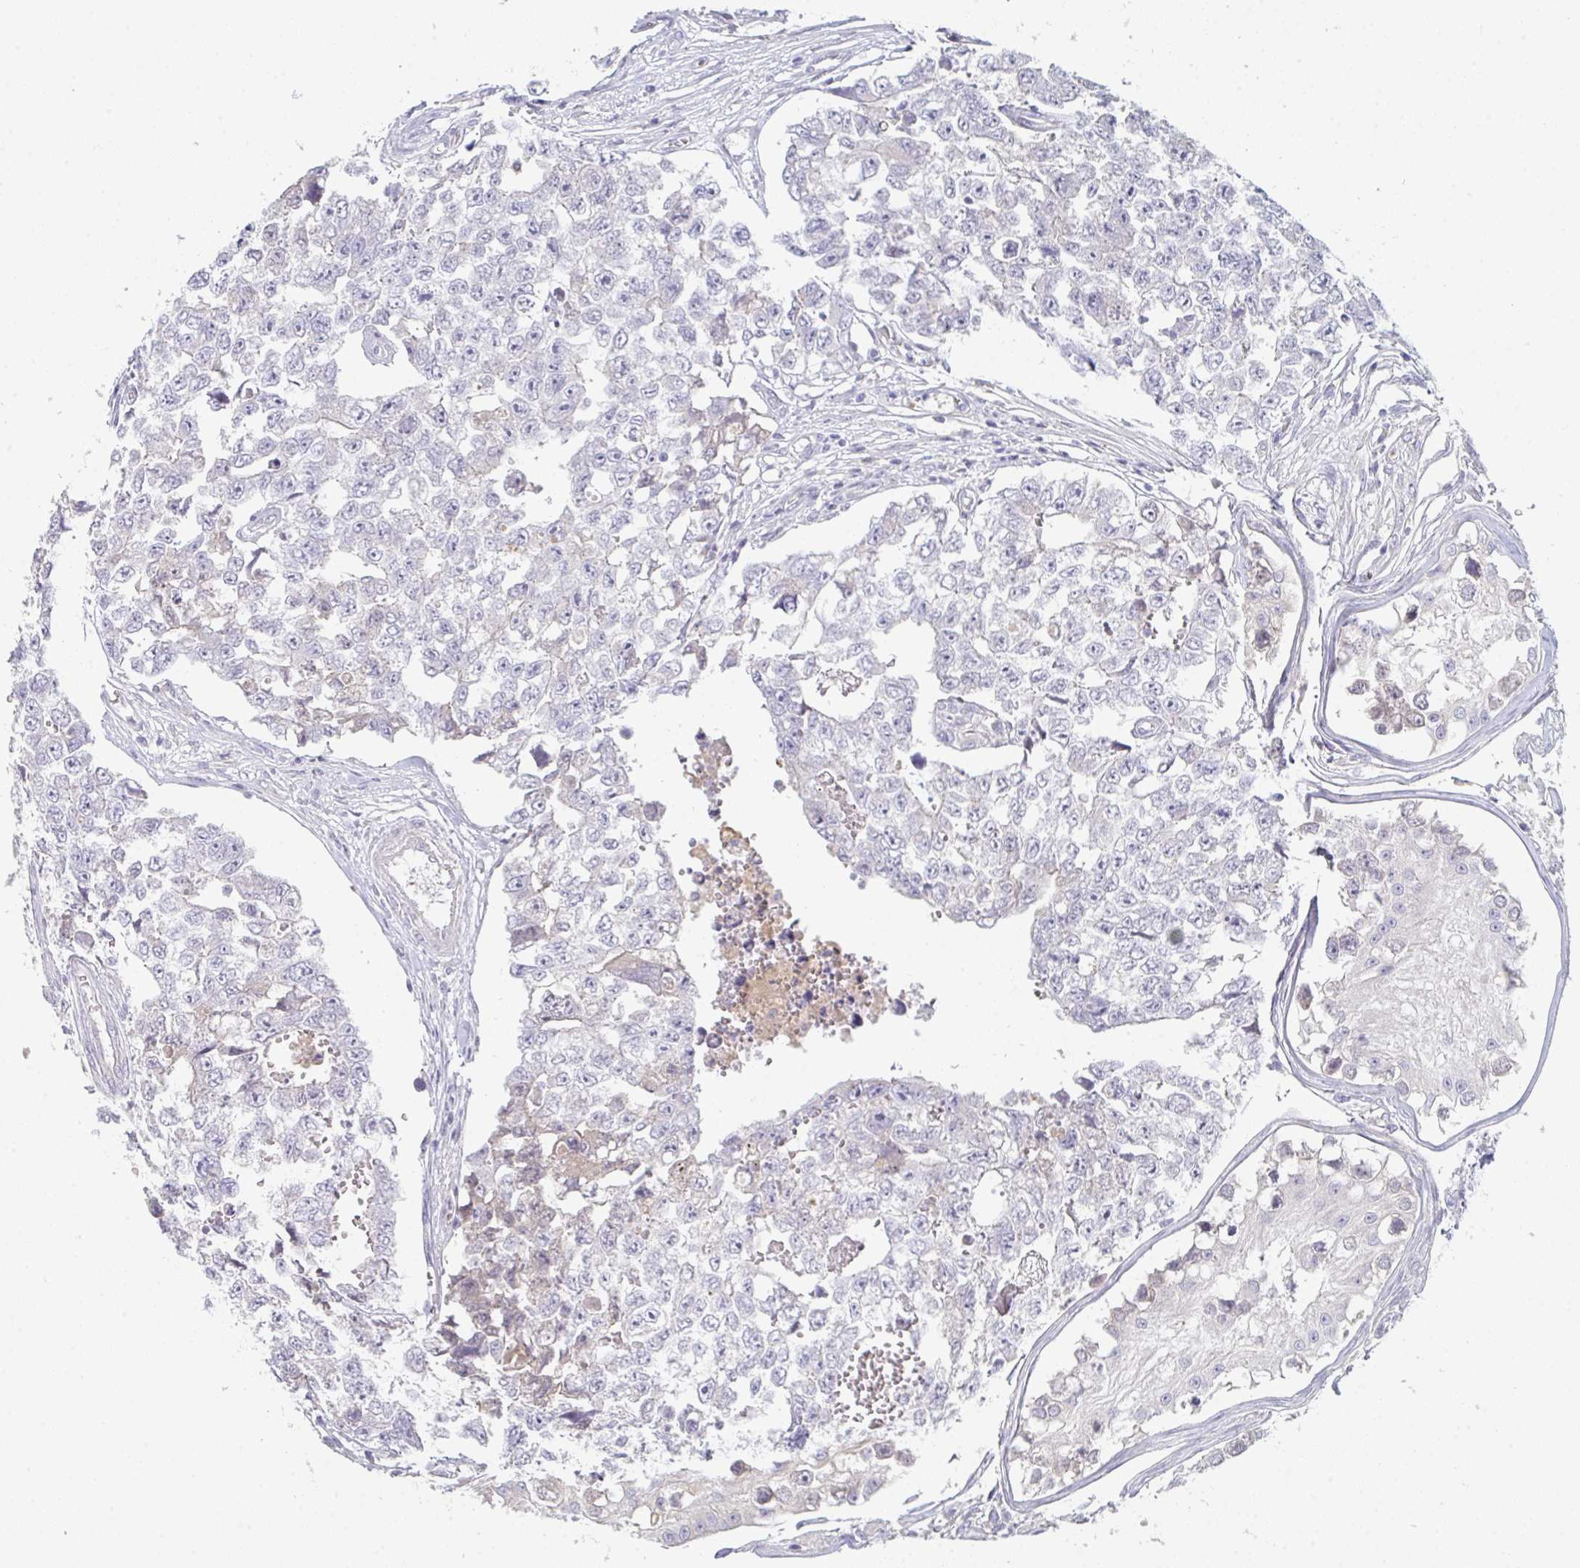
{"staining": {"intensity": "negative", "quantity": "none", "location": "none"}, "tissue": "testis cancer", "cell_type": "Tumor cells", "image_type": "cancer", "snomed": [{"axis": "morphology", "description": "Carcinoma, Embryonal, NOS"}, {"axis": "topography", "description": "Testis"}], "caption": "There is no significant staining in tumor cells of testis embryonal carcinoma.", "gene": "HGFAC", "patient": {"sex": "male", "age": 18}}